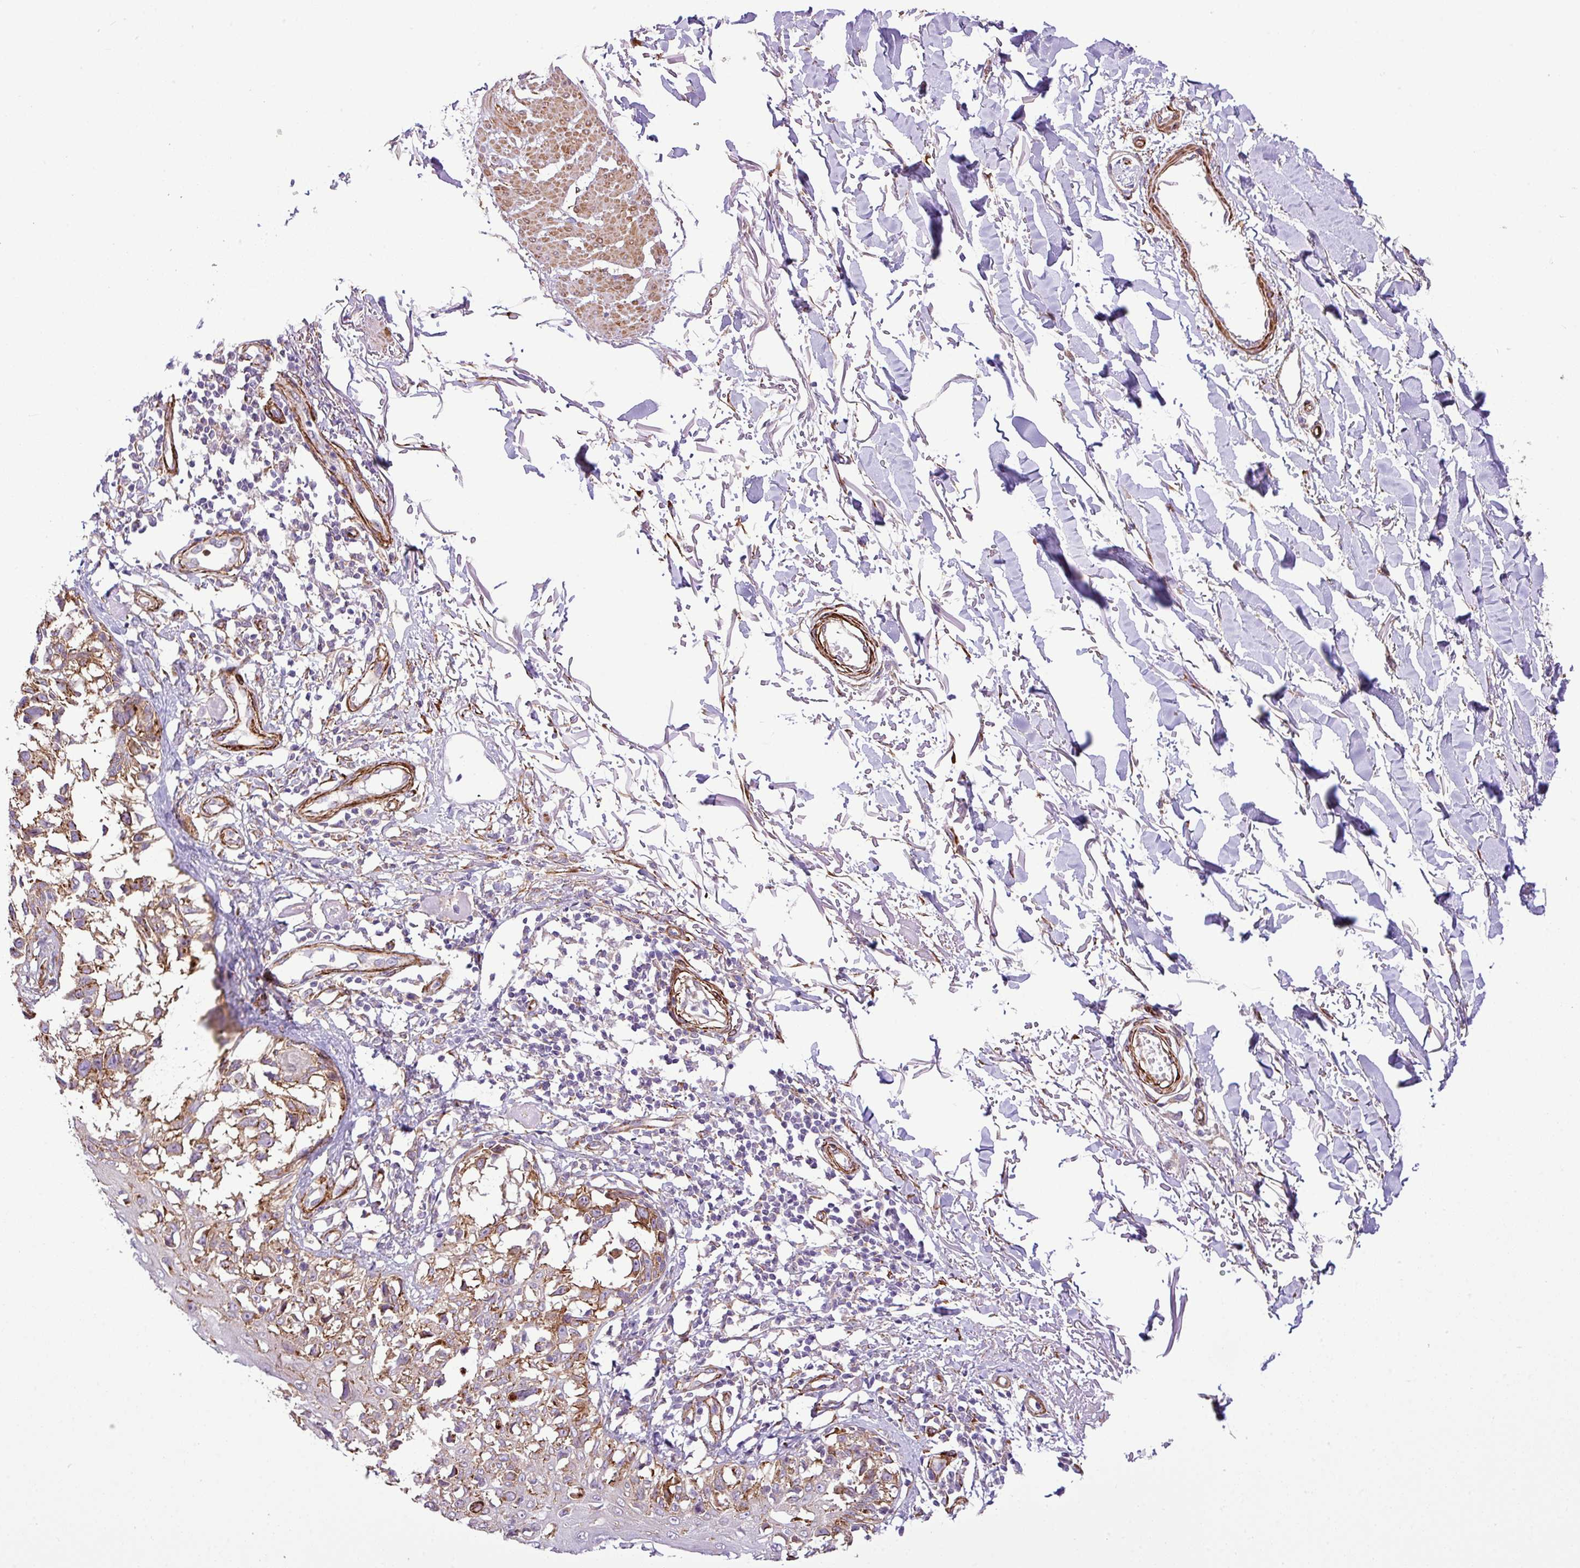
{"staining": {"intensity": "moderate", "quantity": ">75%", "location": "cytoplasmic/membranous"}, "tissue": "melanoma", "cell_type": "Tumor cells", "image_type": "cancer", "snomed": [{"axis": "morphology", "description": "Malignant melanoma, NOS"}, {"axis": "topography", "description": "Skin"}], "caption": "Immunohistochemistry (IHC) (DAB) staining of malignant melanoma reveals moderate cytoplasmic/membranous protein staining in approximately >75% of tumor cells.", "gene": "FAM47E", "patient": {"sex": "male", "age": 73}}